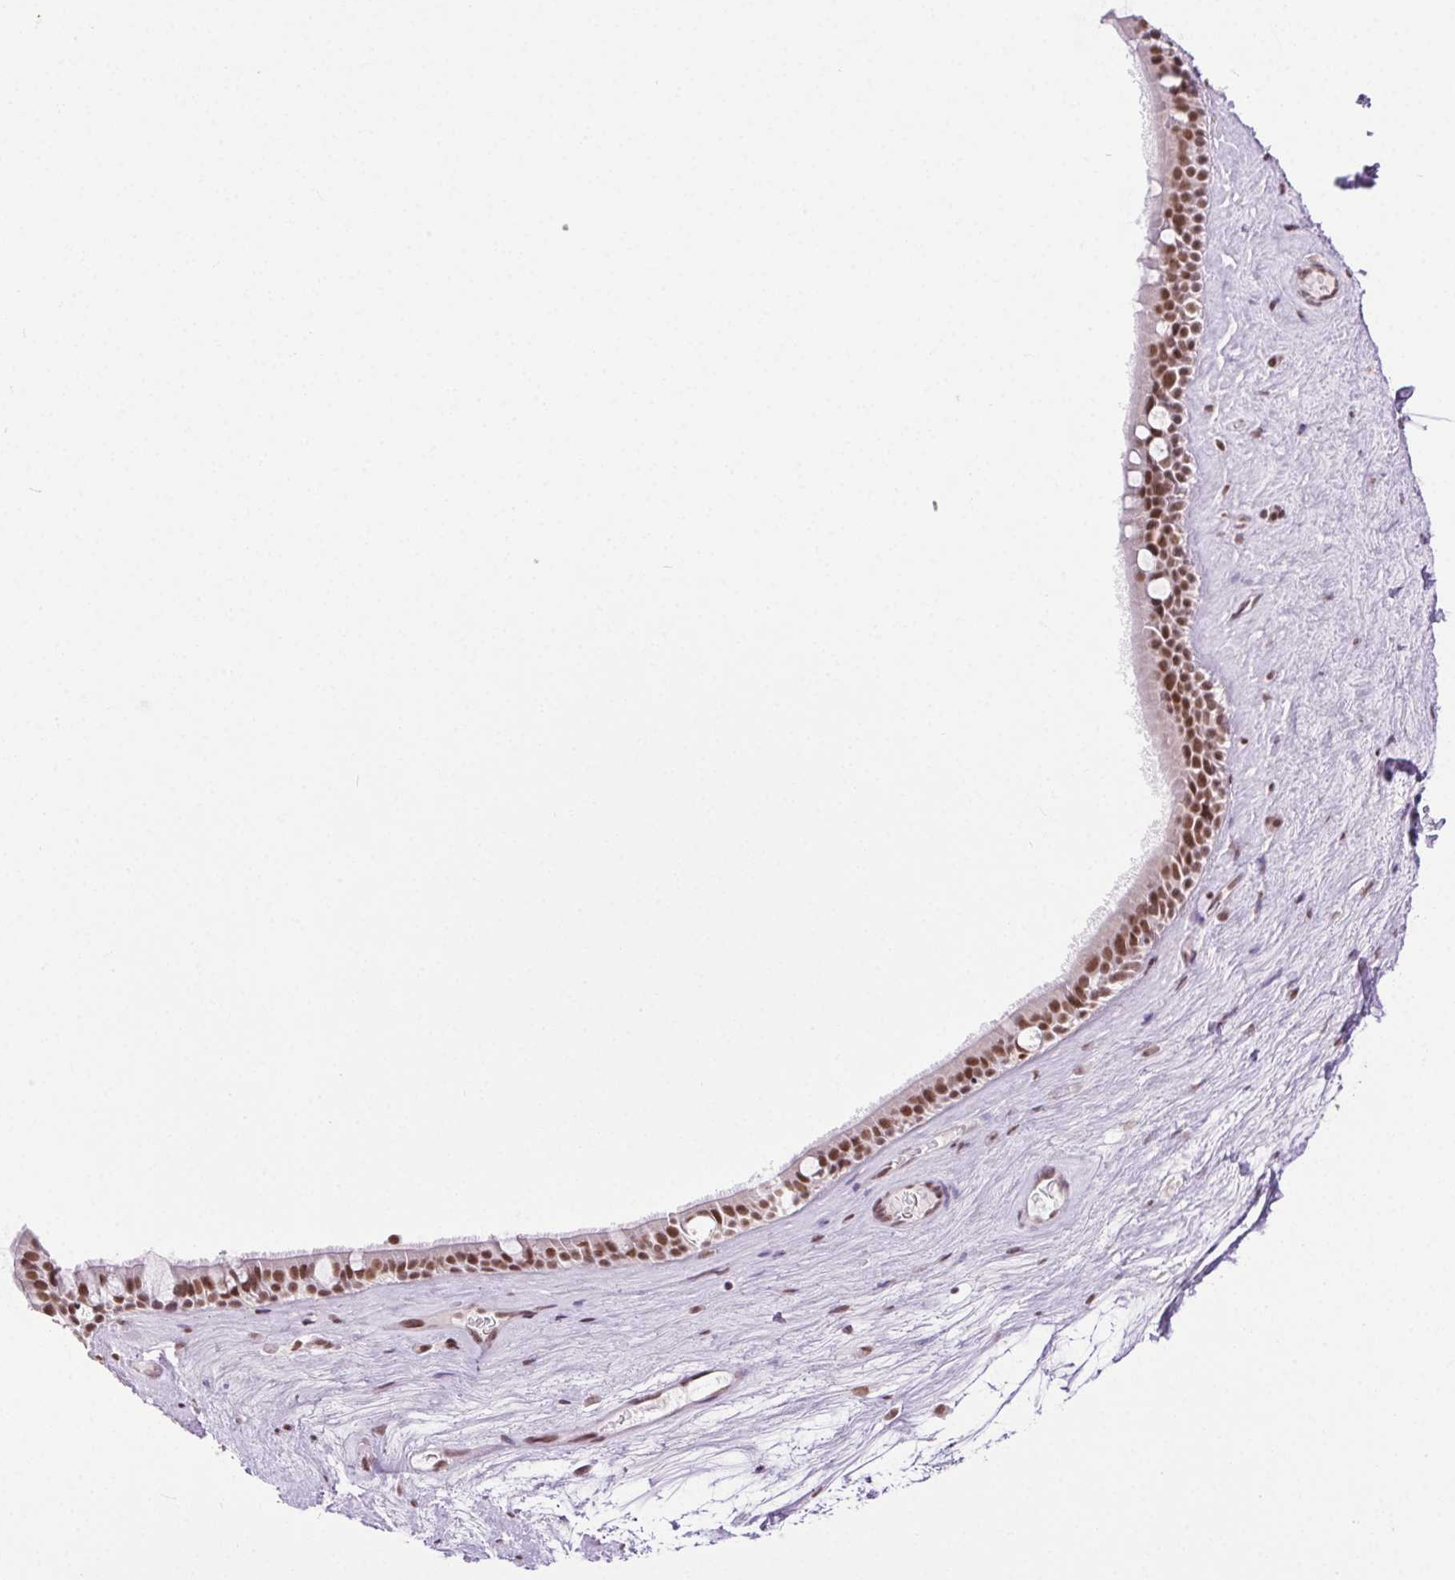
{"staining": {"intensity": "moderate", "quantity": ">75%", "location": "nuclear"}, "tissue": "nasopharynx", "cell_type": "Respiratory epithelial cells", "image_type": "normal", "snomed": [{"axis": "morphology", "description": "Normal tissue, NOS"}, {"axis": "topography", "description": "Nasopharynx"}], "caption": "The photomicrograph exhibits immunohistochemical staining of unremarkable nasopharynx. There is moderate nuclear expression is present in approximately >75% of respiratory epithelial cells. The staining was performed using DAB (3,3'-diaminobenzidine) to visualize the protein expression in brown, while the nuclei were stained in blue with hematoxylin (Magnification: 20x).", "gene": "TRA2B", "patient": {"sex": "male", "age": 68}}